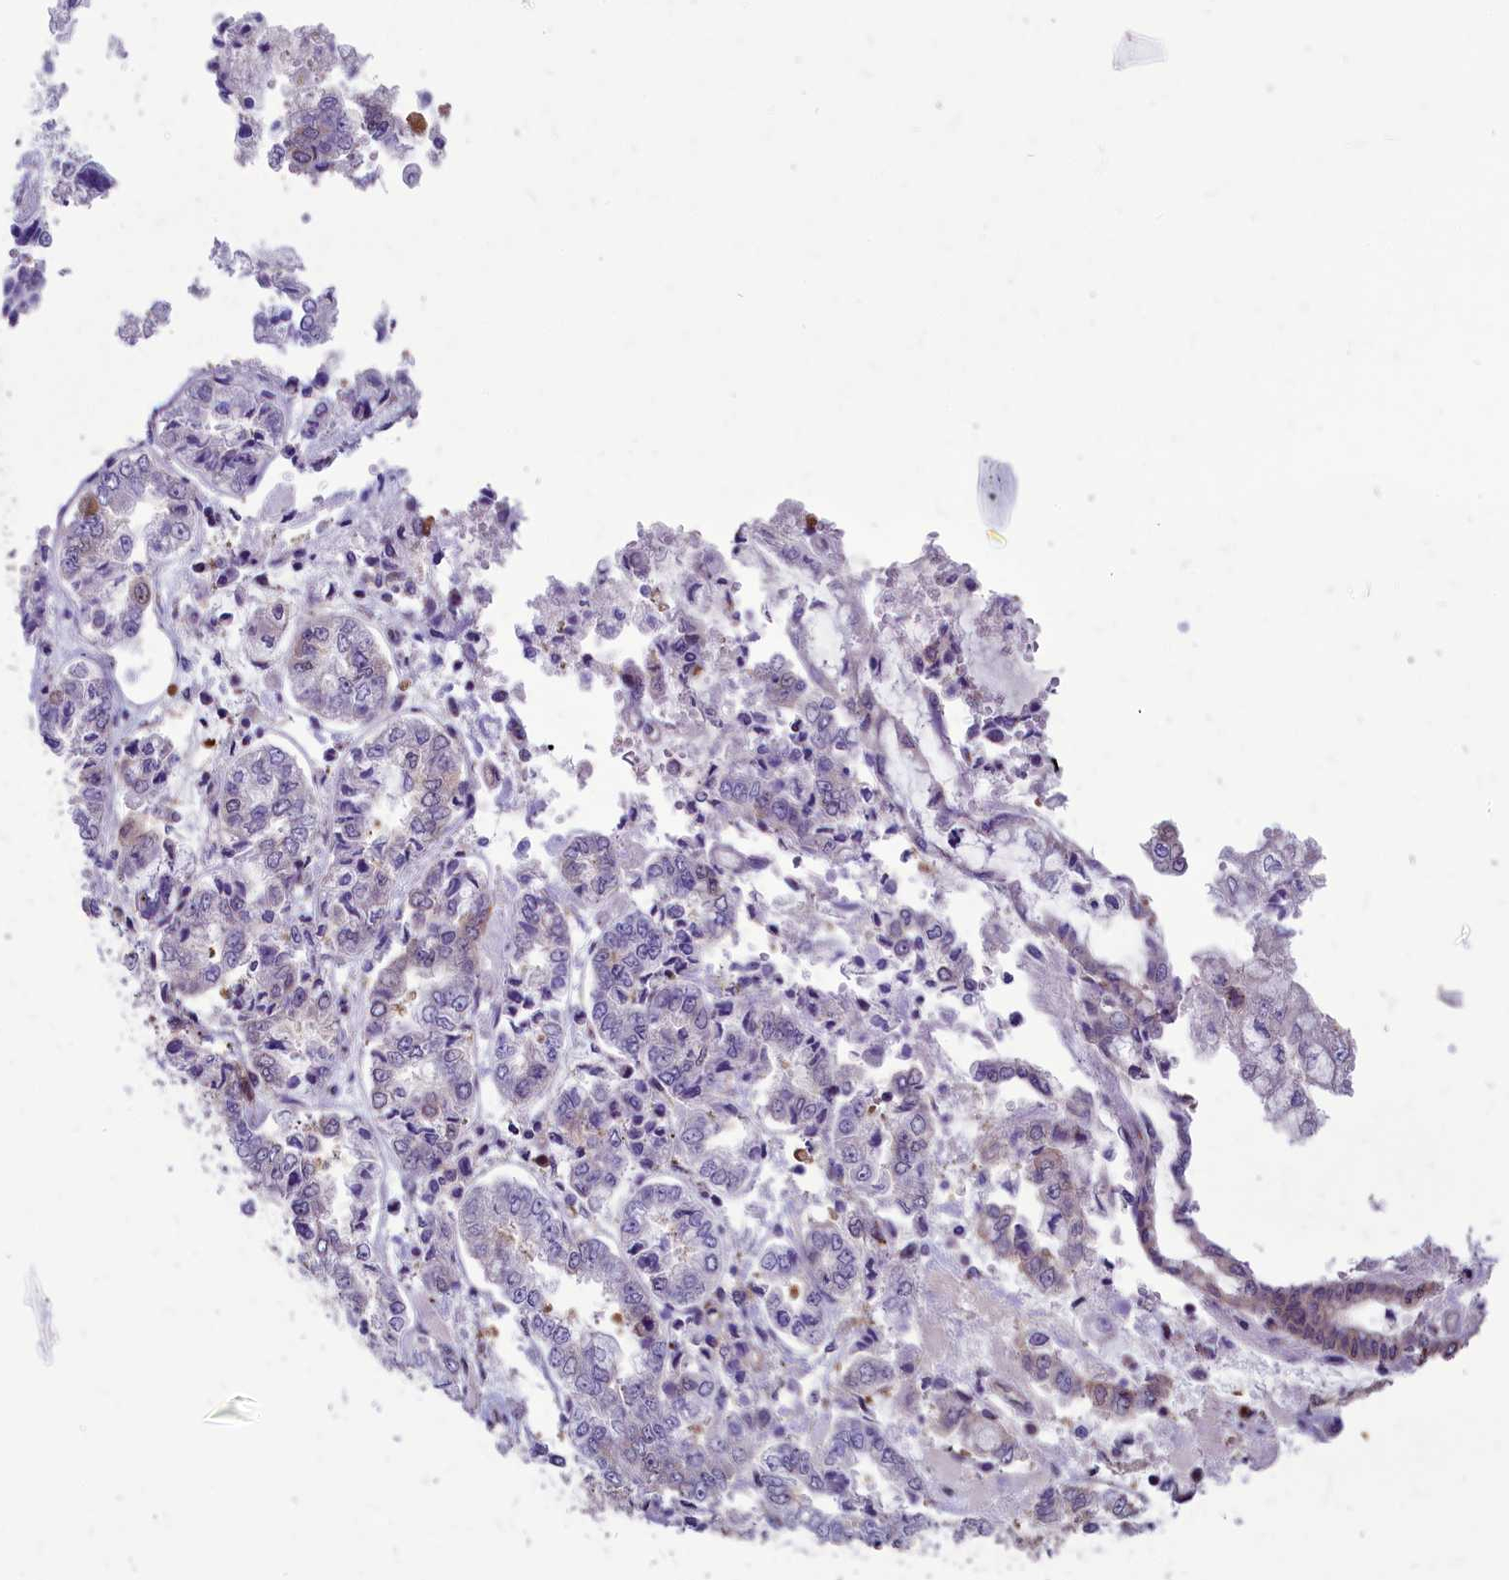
{"staining": {"intensity": "negative", "quantity": "none", "location": "none"}, "tissue": "stomach cancer", "cell_type": "Tumor cells", "image_type": "cancer", "snomed": [{"axis": "morphology", "description": "Adenocarcinoma, NOS"}, {"axis": "topography", "description": "Stomach"}], "caption": "Immunohistochemical staining of adenocarcinoma (stomach) reveals no significant staining in tumor cells.", "gene": "ABCC8", "patient": {"sex": "male", "age": 76}}